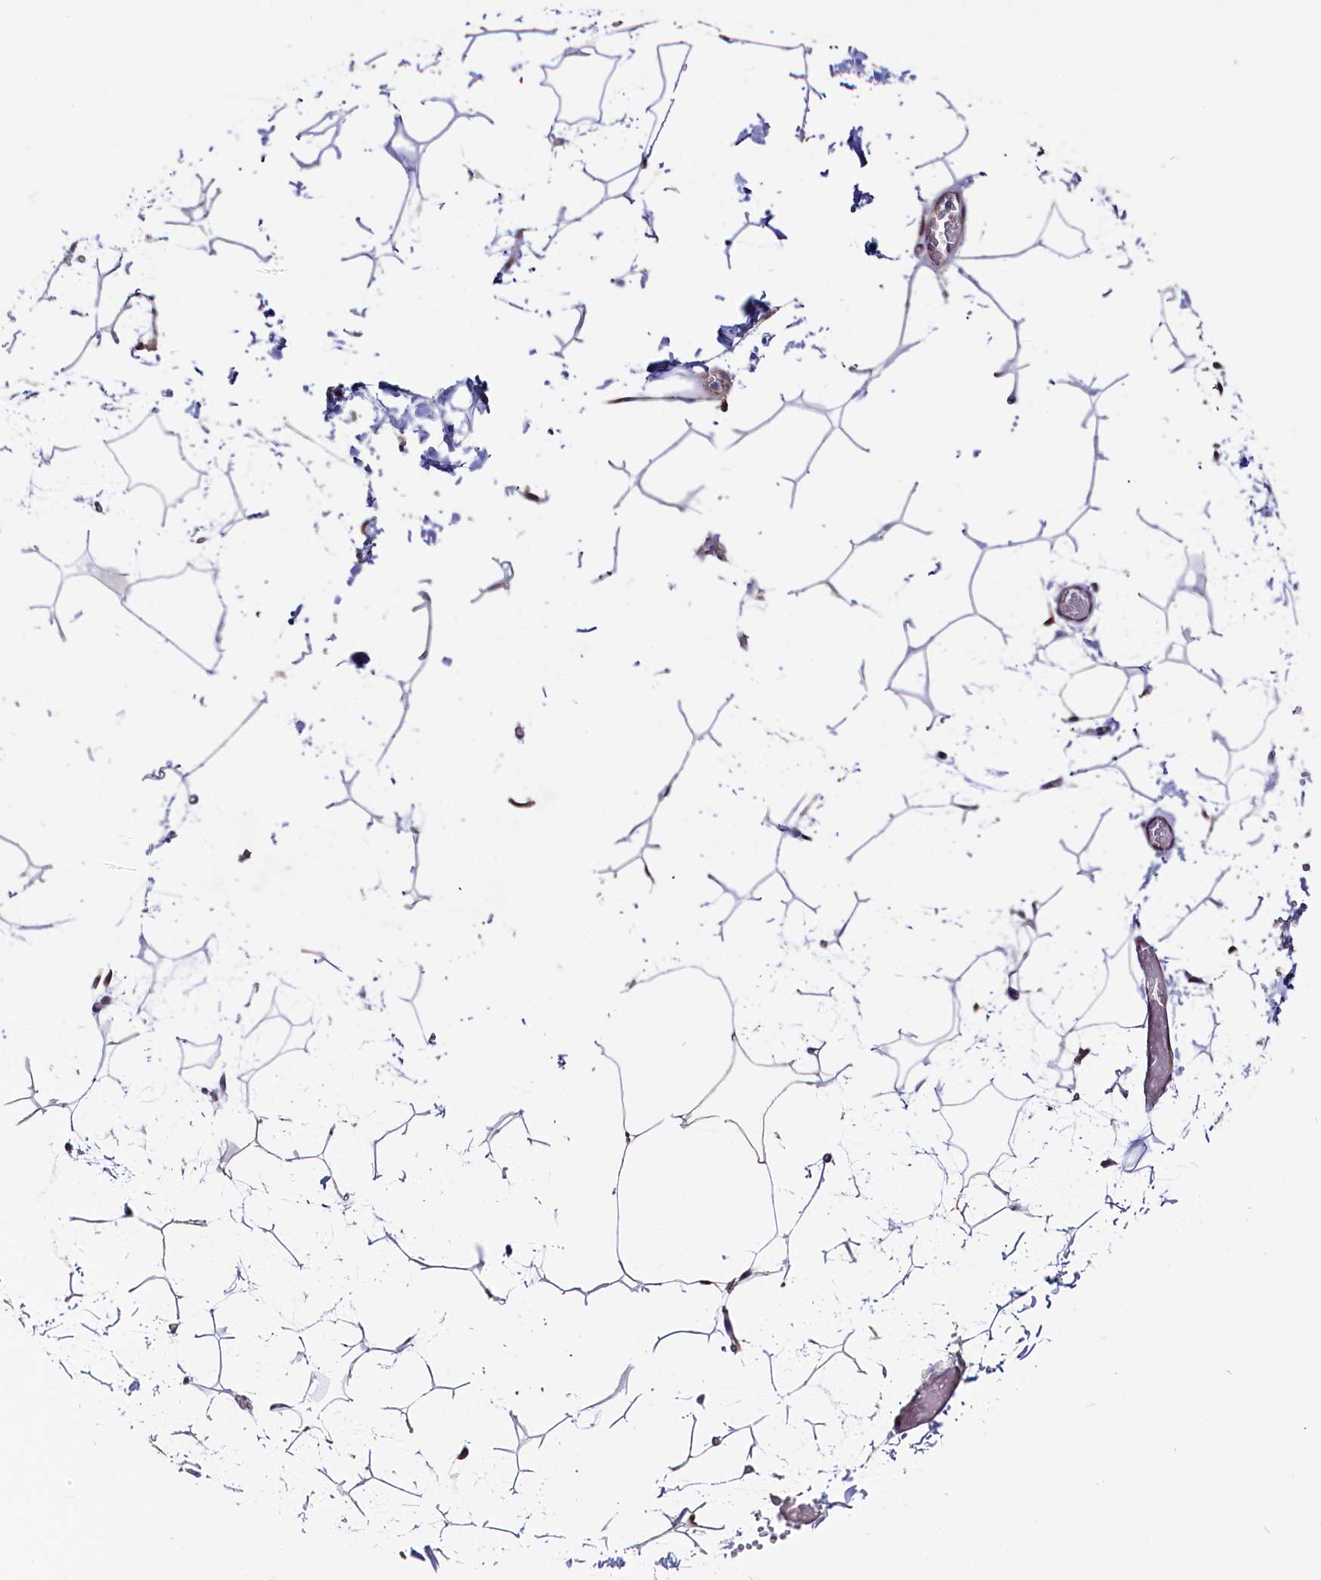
{"staining": {"intensity": "negative", "quantity": "none", "location": "none"}, "tissue": "adipose tissue", "cell_type": "Adipocytes", "image_type": "normal", "snomed": [{"axis": "morphology", "description": "Normal tissue, NOS"}, {"axis": "topography", "description": "Gallbladder"}, {"axis": "topography", "description": "Peripheral nerve tissue"}], "caption": "This is an immunohistochemistry histopathology image of normal human adipose tissue. There is no expression in adipocytes.", "gene": "GPR108", "patient": {"sex": "male", "age": 38}}